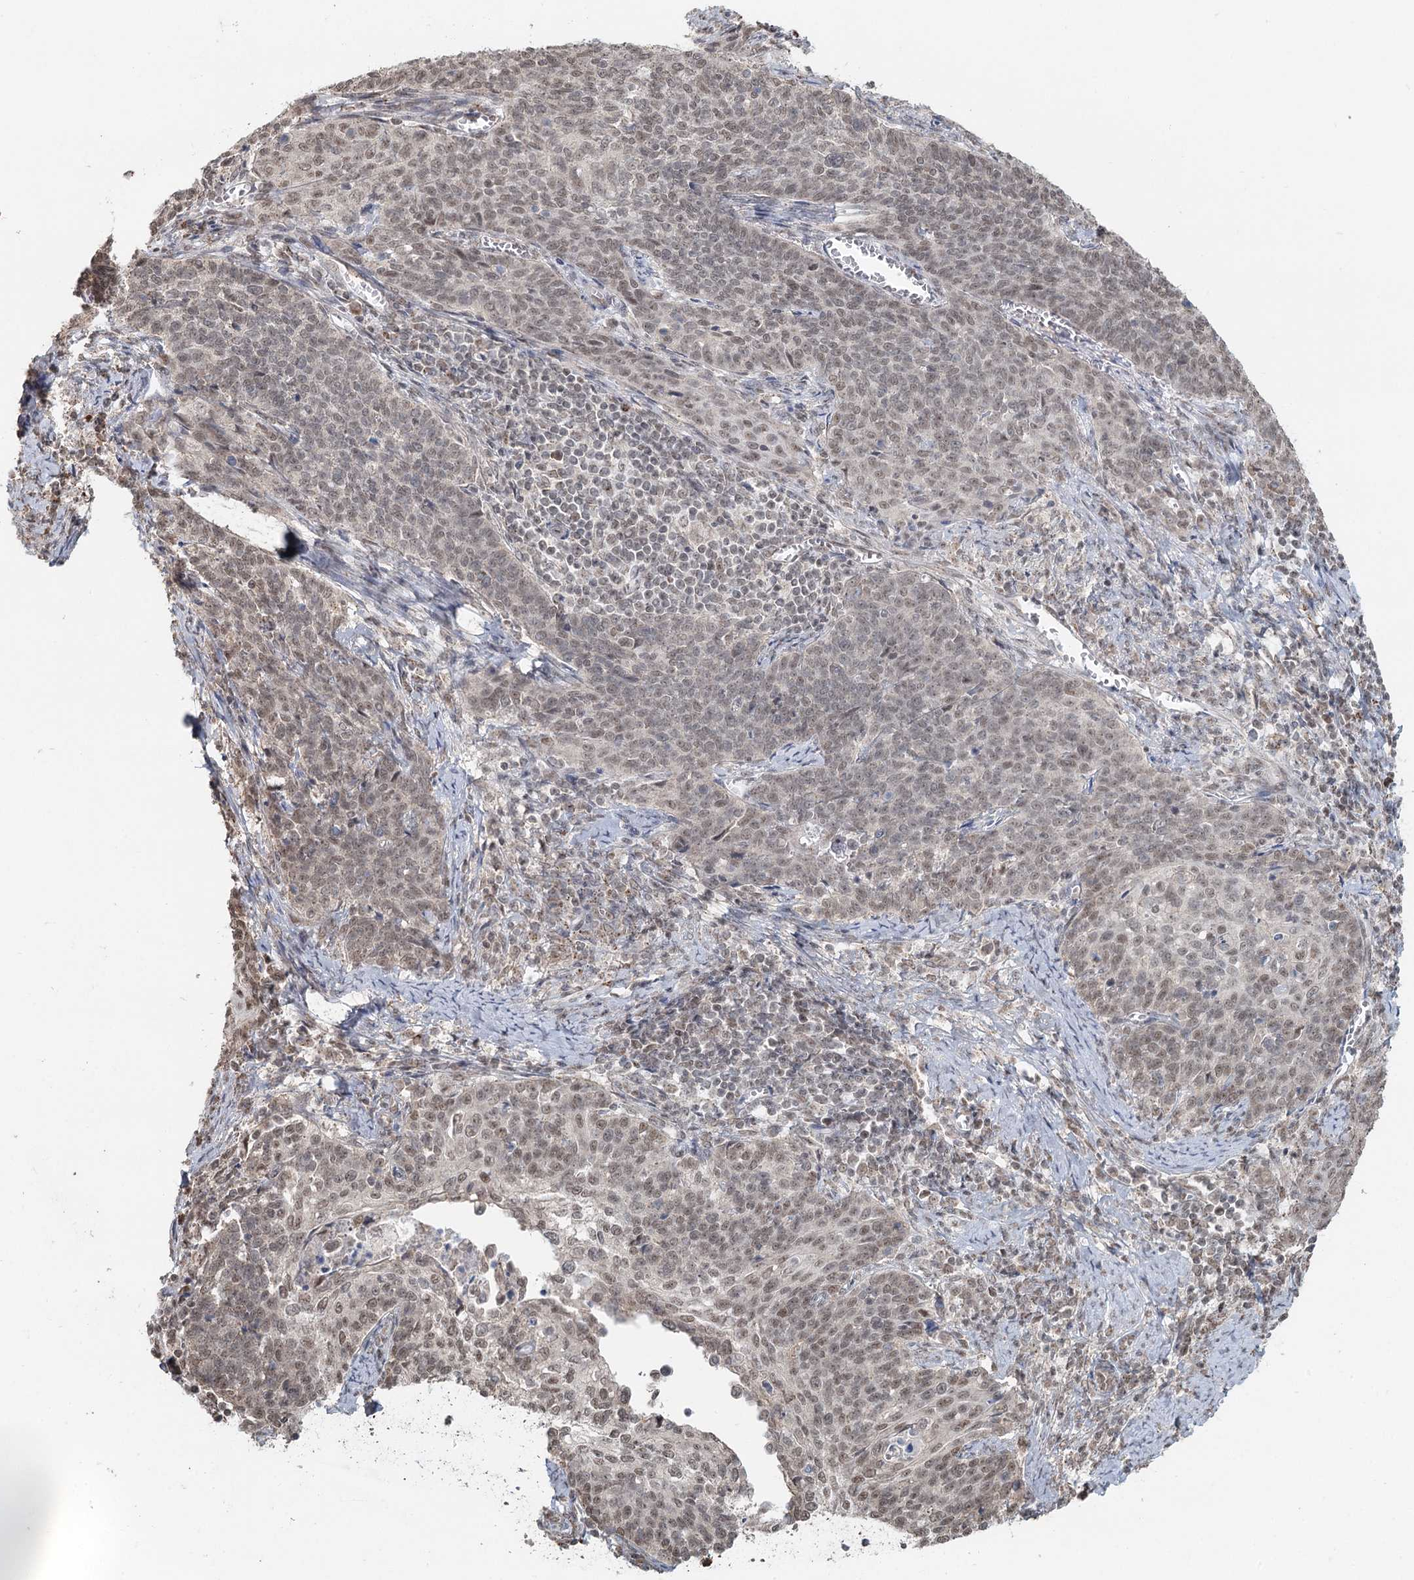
{"staining": {"intensity": "weak", "quantity": "<25%", "location": "nuclear"}, "tissue": "cervical cancer", "cell_type": "Tumor cells", "image_type": "cancer", "snomed": [{"axis": "morphology", "description": "Squamous cell carcinoma, NOS"}, {"axis": "topography", "description": "Cervix"}], "caption": "High power microscopy image of an IHC micrograph of cervical squamous cell carcinoma, revealing no significant positivity in tumor cells.", "gene": "GPALPP1", "patient": {"sex": "female", "age": 39}}